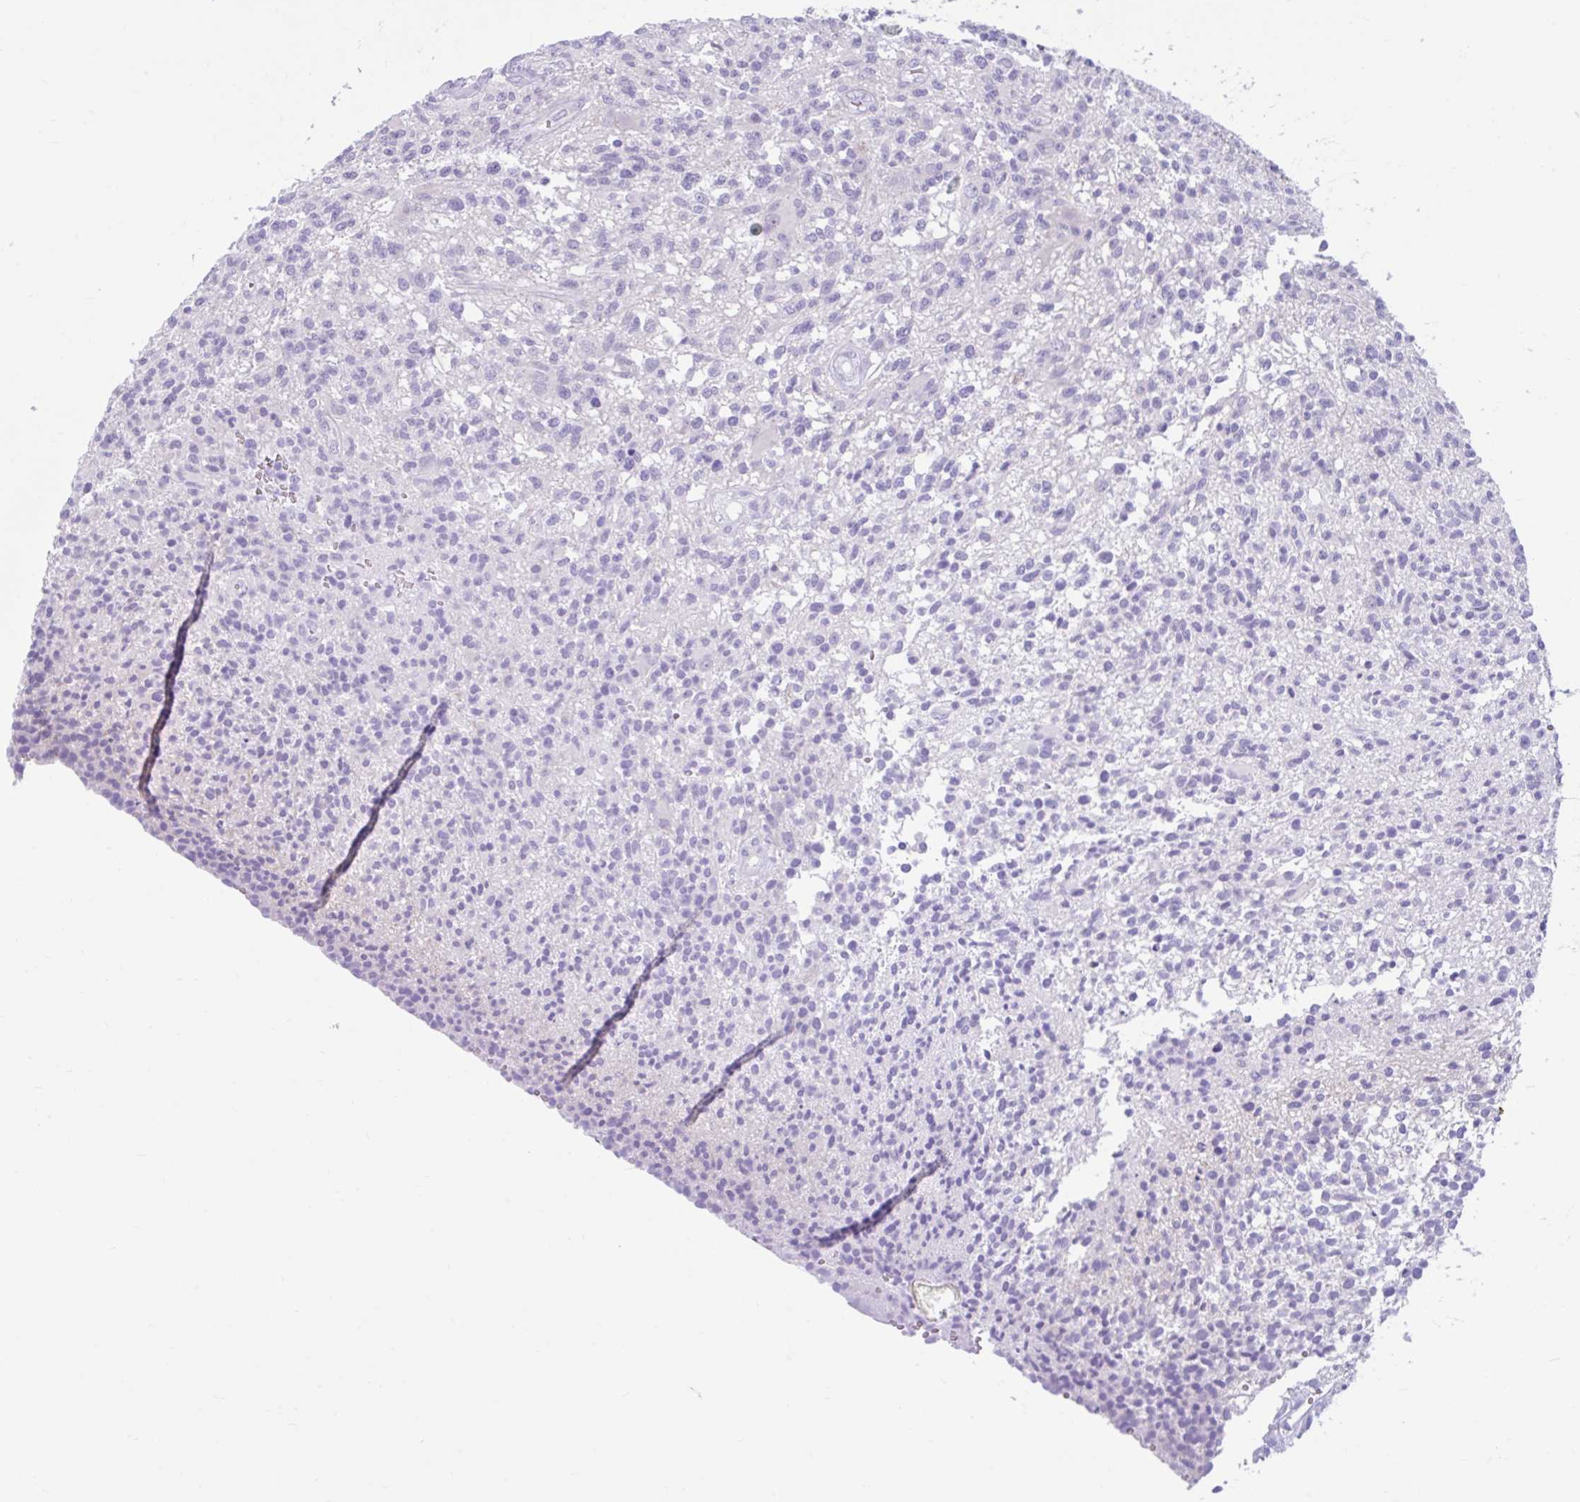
{"staining": {"intensity": "negative", "quantity": "none", "location": "none"}, "tissue": "glioma", "cell_type": "Tumor cells", "image_type": "cancer", "snomed": [{"axis": "morphology", "description": "Glioma, malignant, High grade"}, {"axis": "topography", "description": "Brain"}], "caption": "This is a micrograph of immunohistochemistry (IHC) staining of glioma, which shows no expression in tumor cells.", "gene": "FAM153A", "patient": {"sex": "male", "age": 56}}